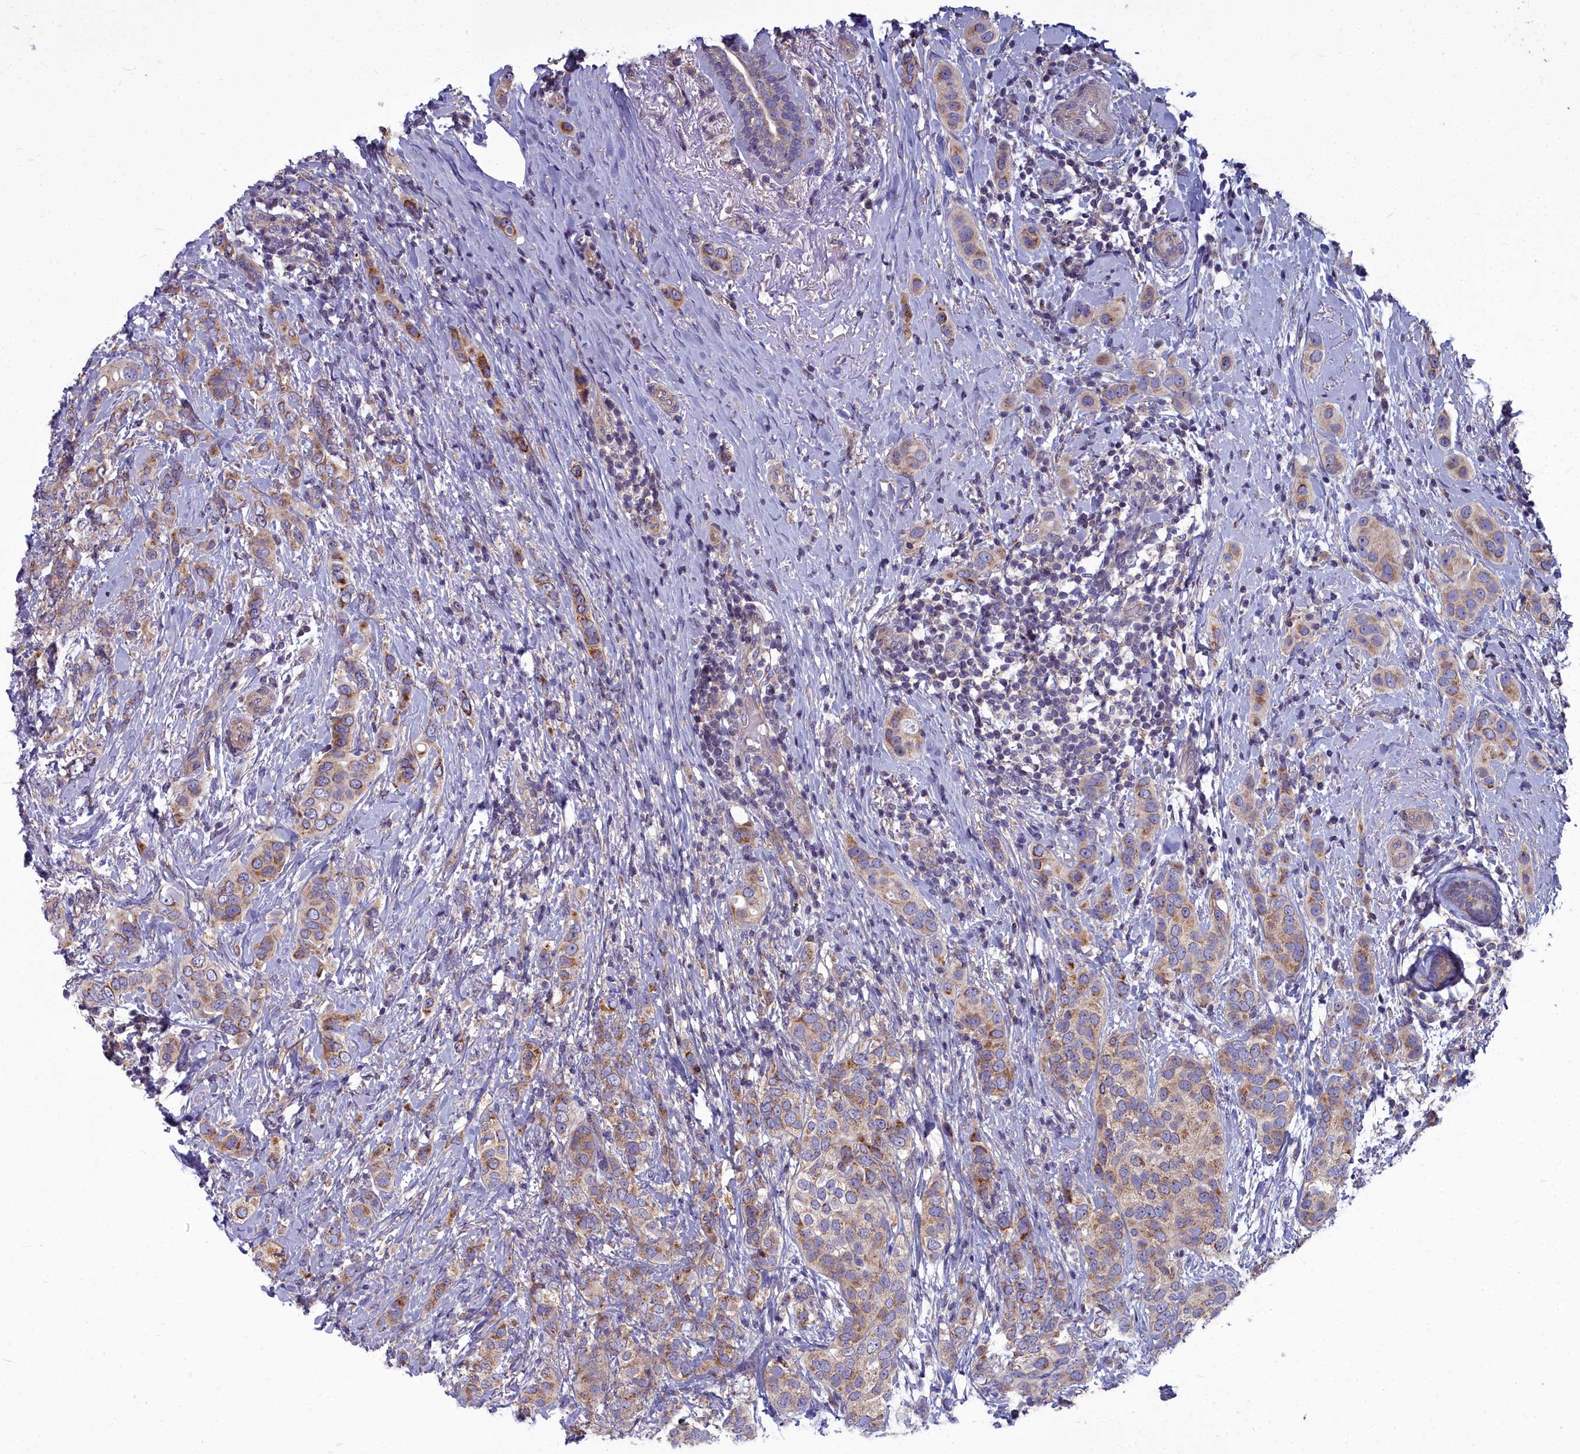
{"staining": {"intensity": "moderate", "quantity": ">75%", "location": "cytoplasmic/membranous"}, "tissue": "breast cancer", "cell_type": "Tumor cells", "image_type": "cancer", "snomed": [{"axis": "morphology", "description": "Lobular carcinoma"}, {"axis": "topography", "description": "Breast"}], "caption": "Moderate cytoplasmic/membranous positivity is seen in approximately >75% of tumor cells in breast cancer. The staining was performed using DAB, with brown indicating positive protein expression. Nuclei are stained blue with hematoxylin.", "gene": "COX20", "patient": {"sex": "female", "age": 51}}